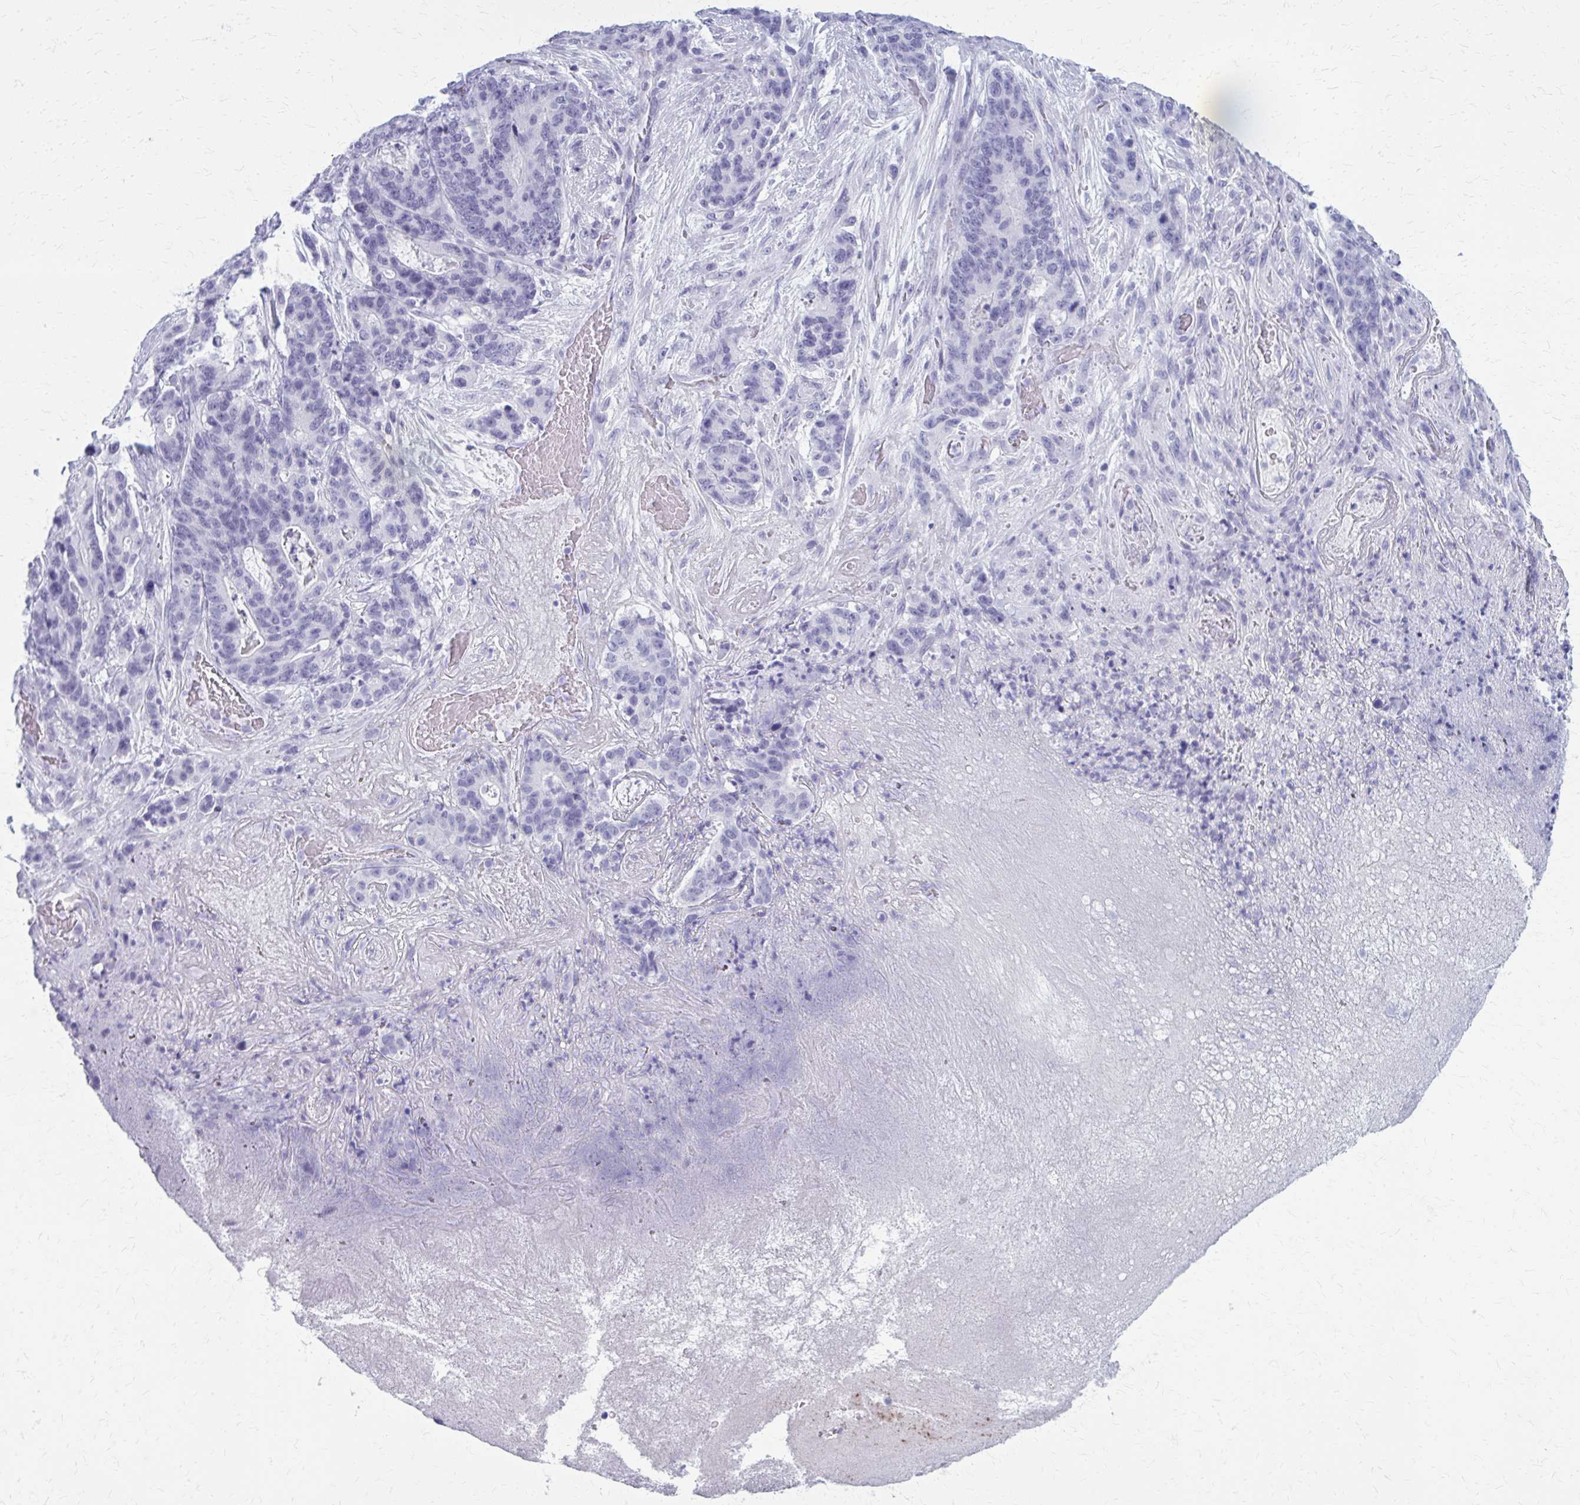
{"staining": {"intensity": "negative", "quantity": "none", "location": "none"}, "tissue": "stomach cancer", "cell_type": "Tumor cells", "image_type": "cancer", "snomed": [{"axis": "morphology", "description": "Normal tissue, NOS"}, {"axis": "morphology", "description": "Adenocarcinoma, NOS"}, {"axis": "topography", "description": "Stomach"}], "caption": "Human stomach cancer (adenocarcinoma) stained for a protein using immunohistochemistry (IHC) demonstrates no positivity in tumor cells.", "gene": "ZDHHC7", "patient": {"sex": "female", "age": 64}}